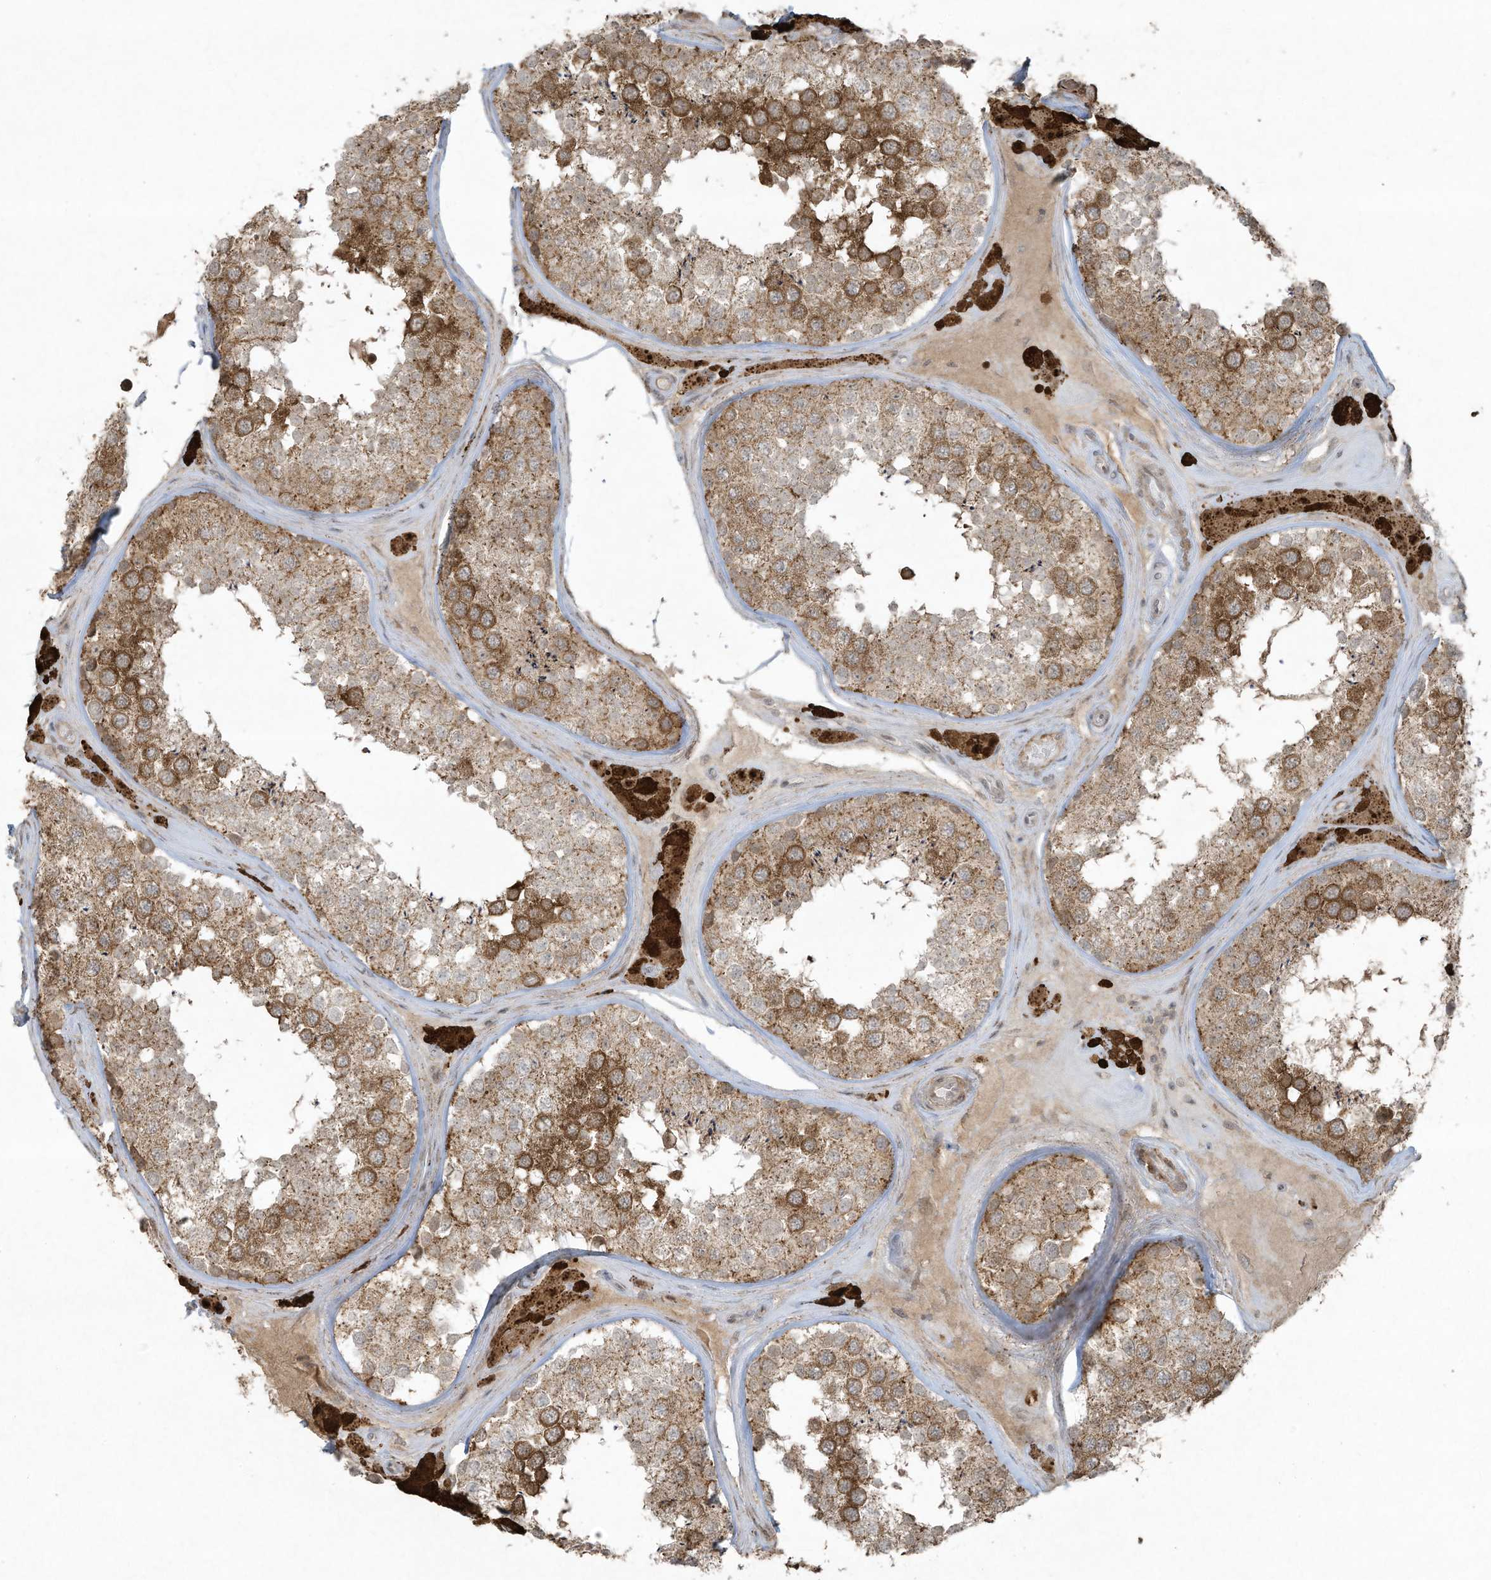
{"staining": {"intensity": "moderate", "quantity": ">75%", "location": "cytoplasmic/membranous"}, "tissue": "testis", "cell_type": "Cells in seminiferous ducts", "image_type": "normal", "snomed": [{"axis": "morphology", "description": "Normal tissue, NOS"}, {"axis": "topography", "description": "Testis"}], "caption": "Protein staining shows moderate cytoplasmic/membranous staining in approximately >75% of cells in seminiferous ducts in benign testis. The protein is stained brown, and the nuclei are stained in blue (DAB (3,3'-diaminobenzidine) IHC with brightfield microscopy, high magnification).", "gene": "ZNF263", "patient": {"sex": "male", "age": 46}}